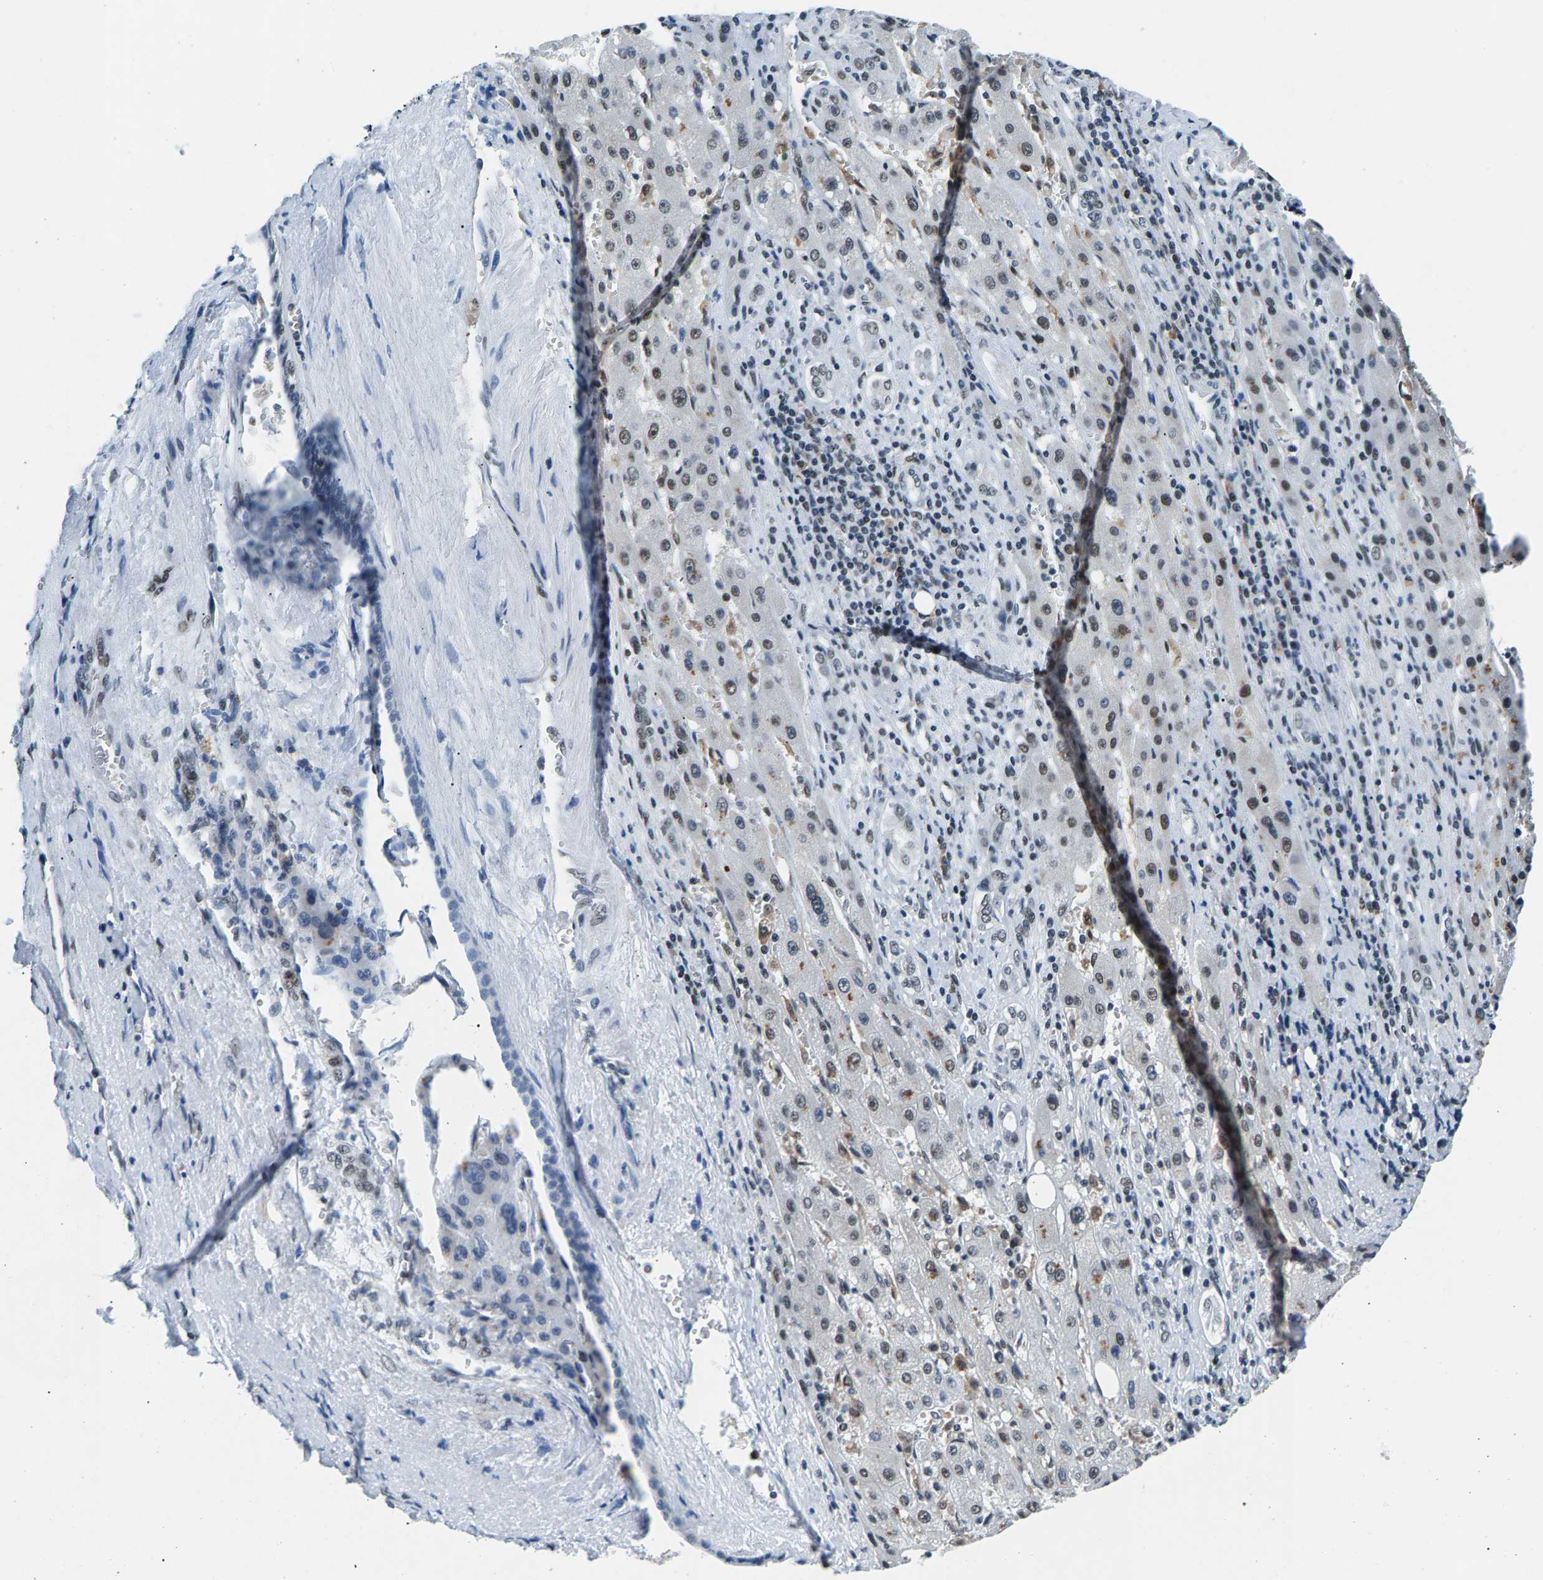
{"staining": {"intensity": "moderate", "quantity": ">75%", "location": "nuclear"}, "tissue": "liver cancer", "cell_type": "Tumor cells", "image_type": "cancer", "snomed": [{"axis": "morphology", "description": "Carcinoma, Hepatocellular, NOS"}, {"axis": "topography", "description": "Liver"}], "caption": "Tumor cells show medium levels of moderate nuclear positivity in about >75% of cells in liver cancer (hepatocellular carcinoma). The staining was performed using DAB (3,3'-diaminobenzidine) to visualize the protein expression in brown, while the nuclei were stained in blue with hematoxylin (Magnification: 20x).", "gene": "ATF2", "patient": {"sex": "female", "age": 73}}